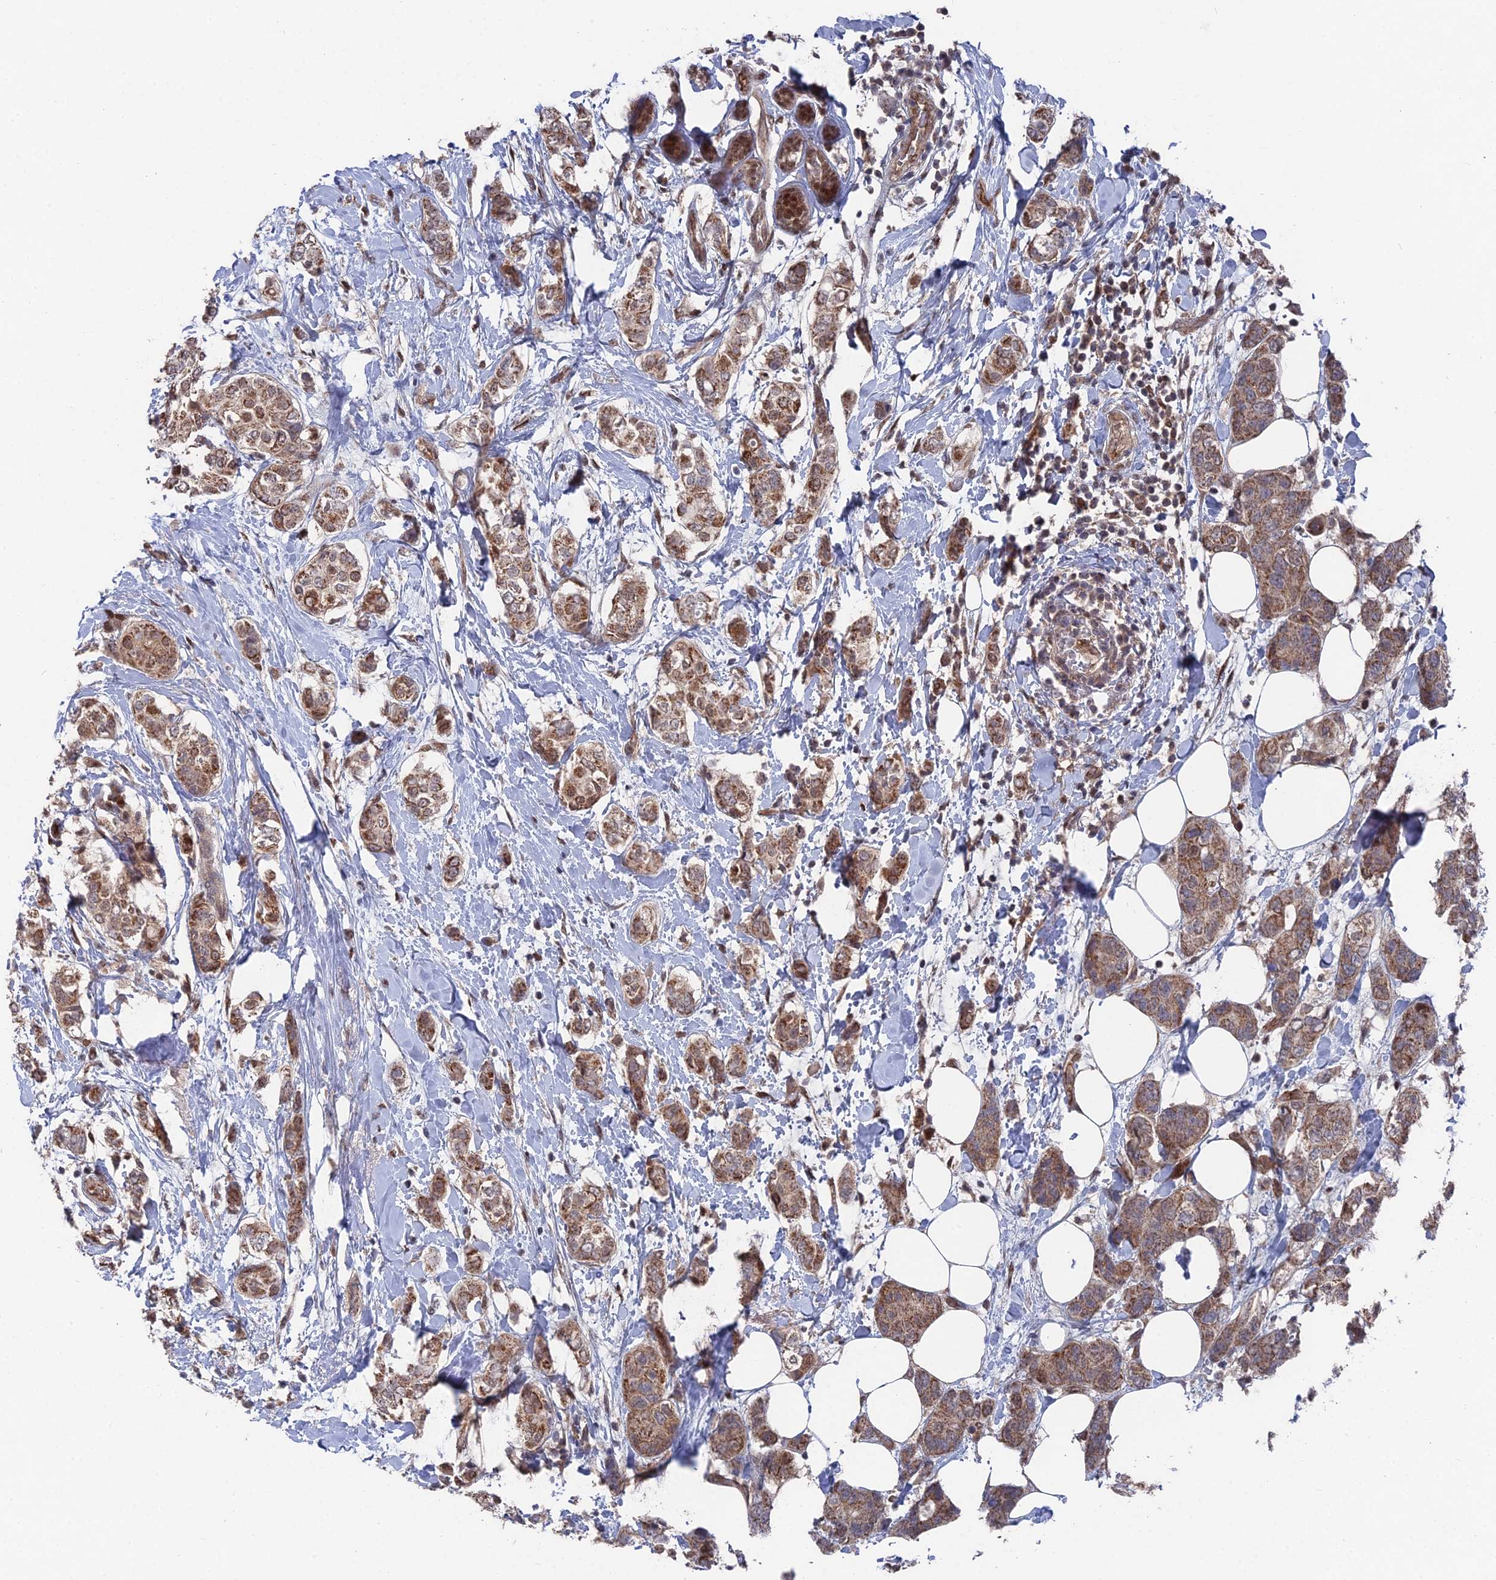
{"staining": {"intensity": "moderate", "quantity": ">75%", "location": "cytoplasmic/membranous"}, "tissue": "breast cancer", "cell_type": "Tumor cells", "image_type": "cancer", "snomed": [{"axis": "morphology", "description": "Lobular carcinoma"}, {"axis": "topography", "description": "Breast"}], "caption": "Breast cancer (lobular carcinoma) tissue shows moderate cytoplasmic/membranous expression in about >75% of tumor cells, visualized by immunohistochemistry.", "gene": "UNC5D", "patient": {"sex": "female", "age": 51}}